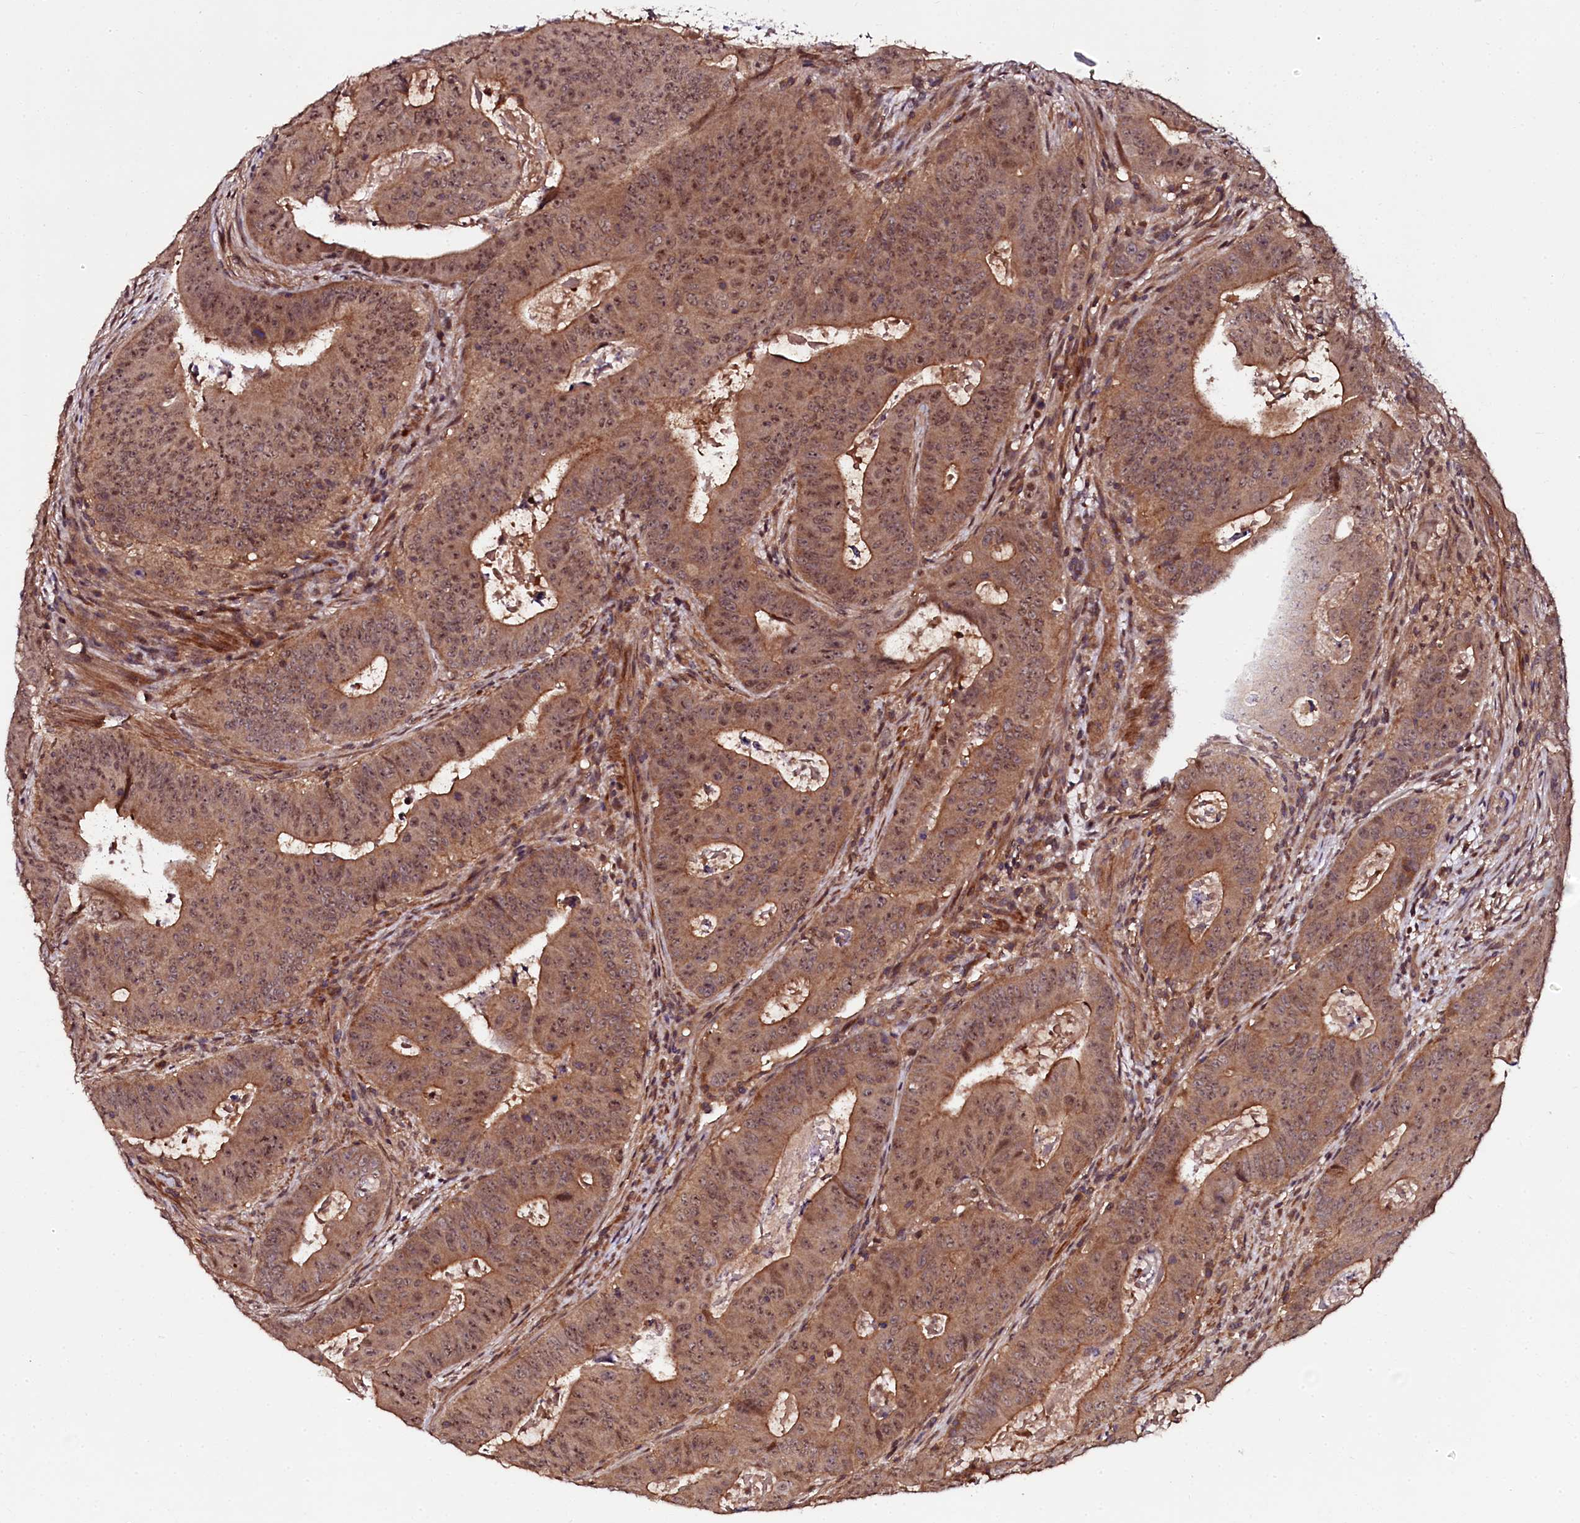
{"staining": {"intensity": "moderate", "quantity": ">75%", "location": "cytoplasmic/membranous,nuclear"}, "tissue": "colorectal cancer", "cell_type": "Tumor cells", "image_type": "cancer", "snomed": [{"axis": "morphology", "description": "Adenocarcinoma, NOS"}, {"axis": "topography", "description": "Rectum"}], "caption": "Immunohistochemical staining of human colorectal cancer displays medium levels of moderate cytoplasmic/membranous and nuclear positivity in approximately >75% of tumor cells.", "gene": "N4BP1", "patient": {"sex": "female", "age": 75}}